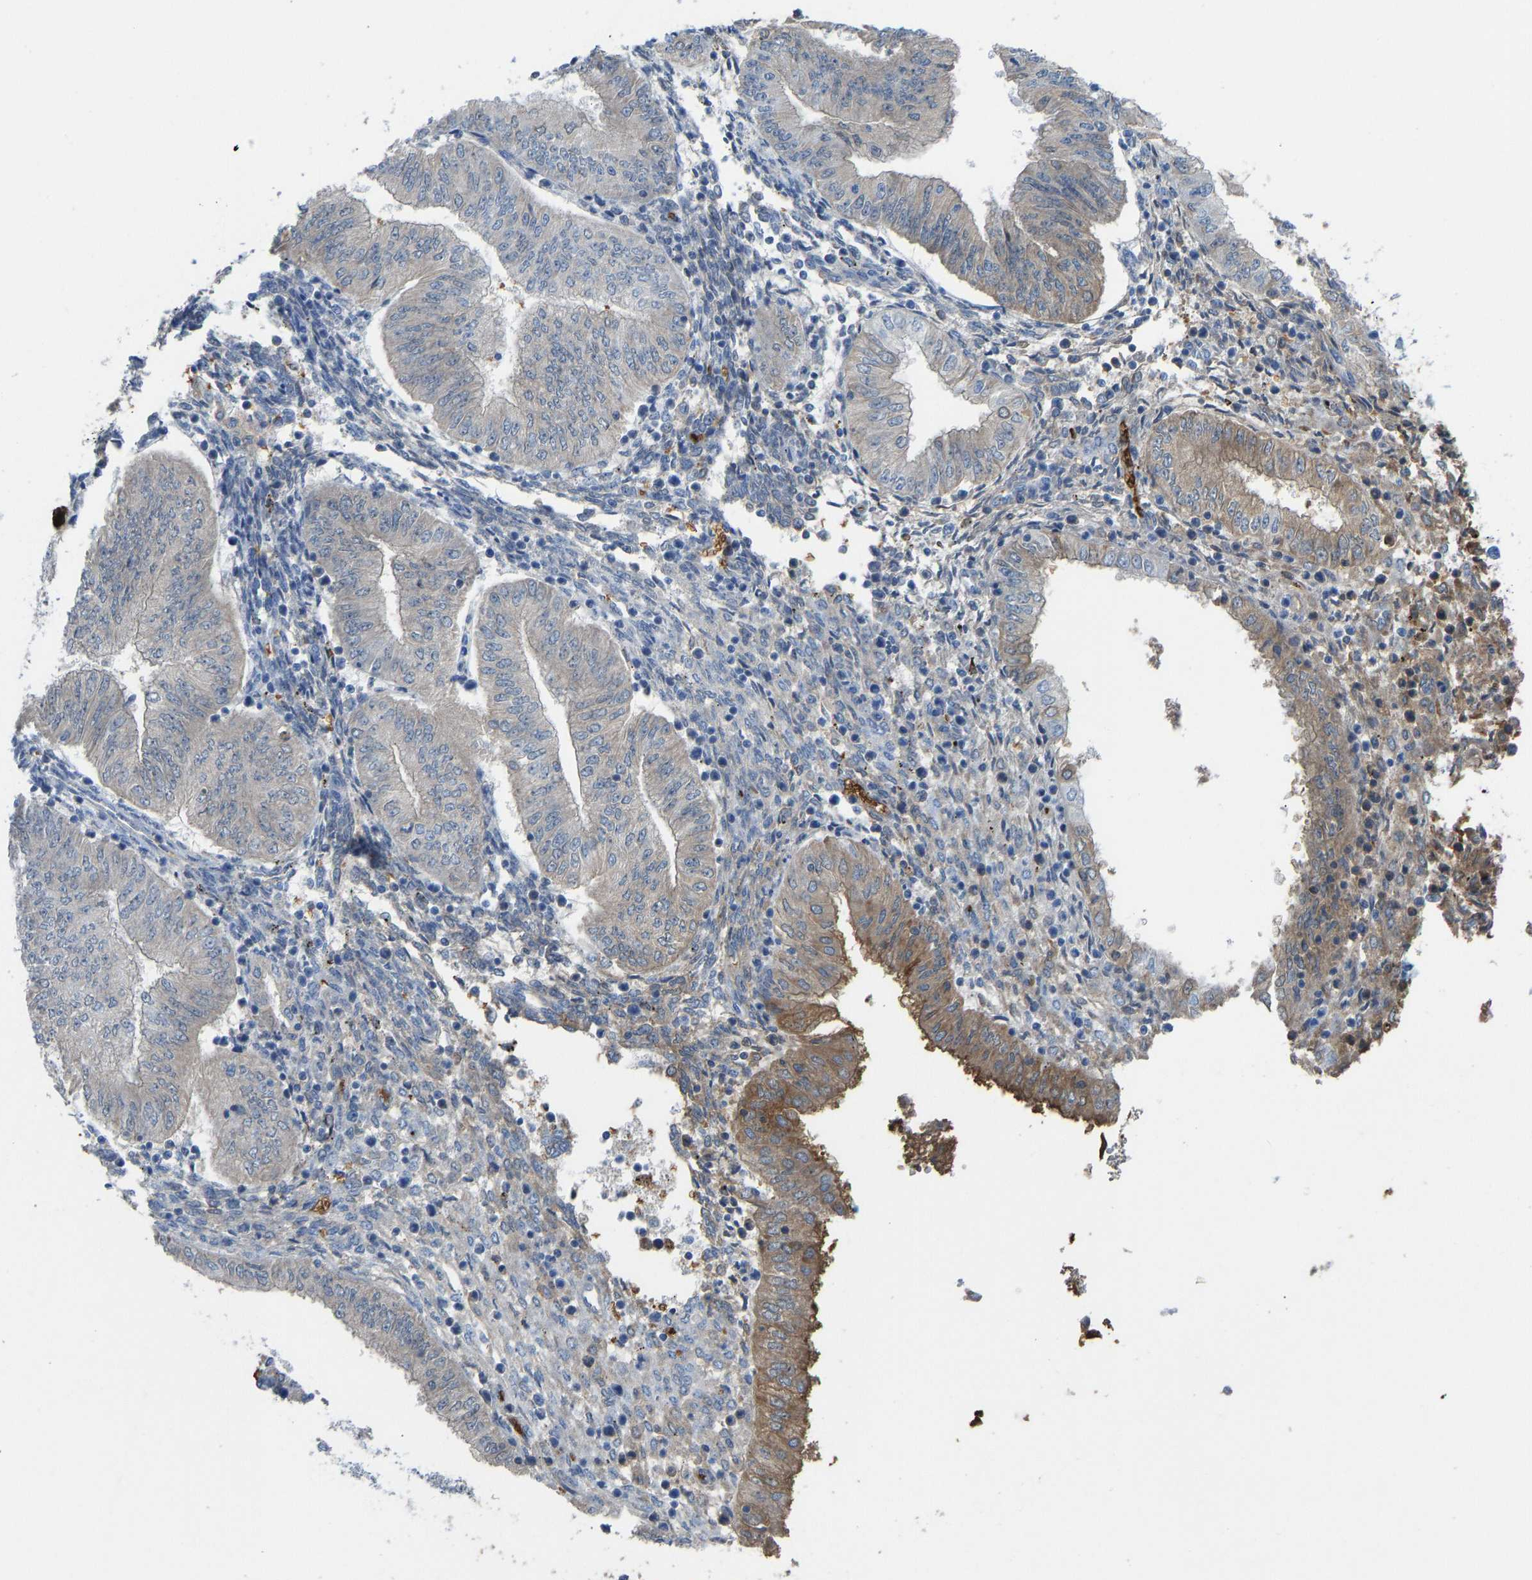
{"staining": {"intensity": "moderate", "quantity": "<25%", "location": "cytoplasmic/membranous"}, "tissue": "endometrial cancer", "cell_type": "Tumor cells", "image_type": "cancer", "snomed": [{"axis": "morphology", "description": "Normal tissue, NOS"}, {"axis": "morphology", "description": "Adenocarcinoma, NOS"}, {"axis": "topography", "description": "Endometrium"}], "caption": "Protein staining of endometrial cancer (adenocarcinoma) tissue exhibits moderate cytoplasmic/membranous expression in approximately <25% of tumor cells. (DAB = brown stain, brightfield microscopy at high magnification).", "gene": "PIGS", "patient": {"sex": "female", "age": 53}}